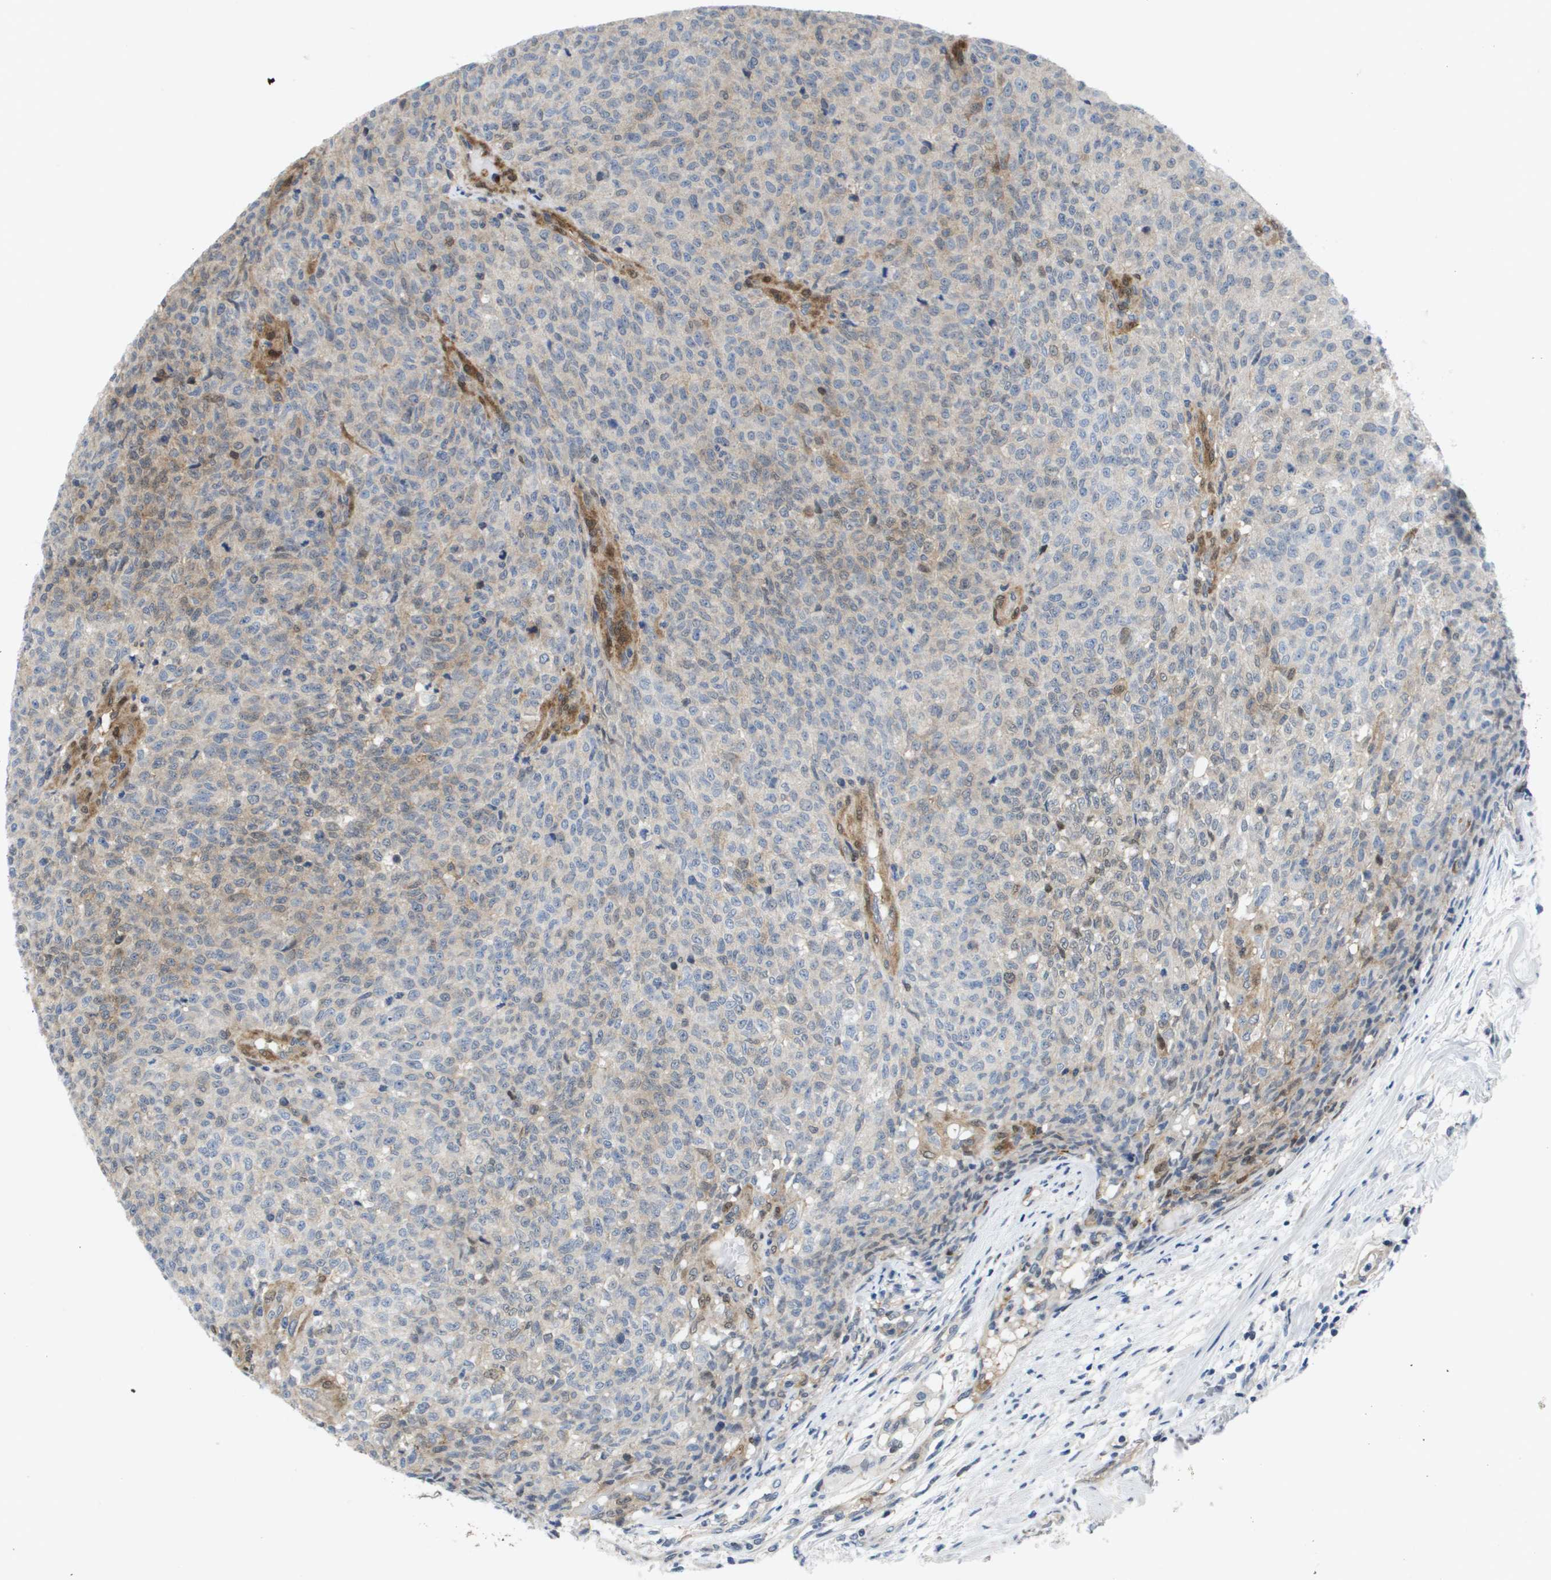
{"staining": {"intensity": "weak", "quantity": "<25%", "location": "cytoplasmic/membranous"}, "tissue": "testis cancer", "cell_type": "Tumor cells", "image_type": "cancer", "snomed": [{"axis": "morphology", "description": "Seminoma, NOS"}, {"axis": "topography", "description": "Testis"}], "caption": "Immunohistochemistry micrograph of testis cancer (seminoma) stained for a protein (brown), which exhibits no expression in tumor cells.", "gene": "FKBP4", "patient": {"sex": "male", "age": 59}}